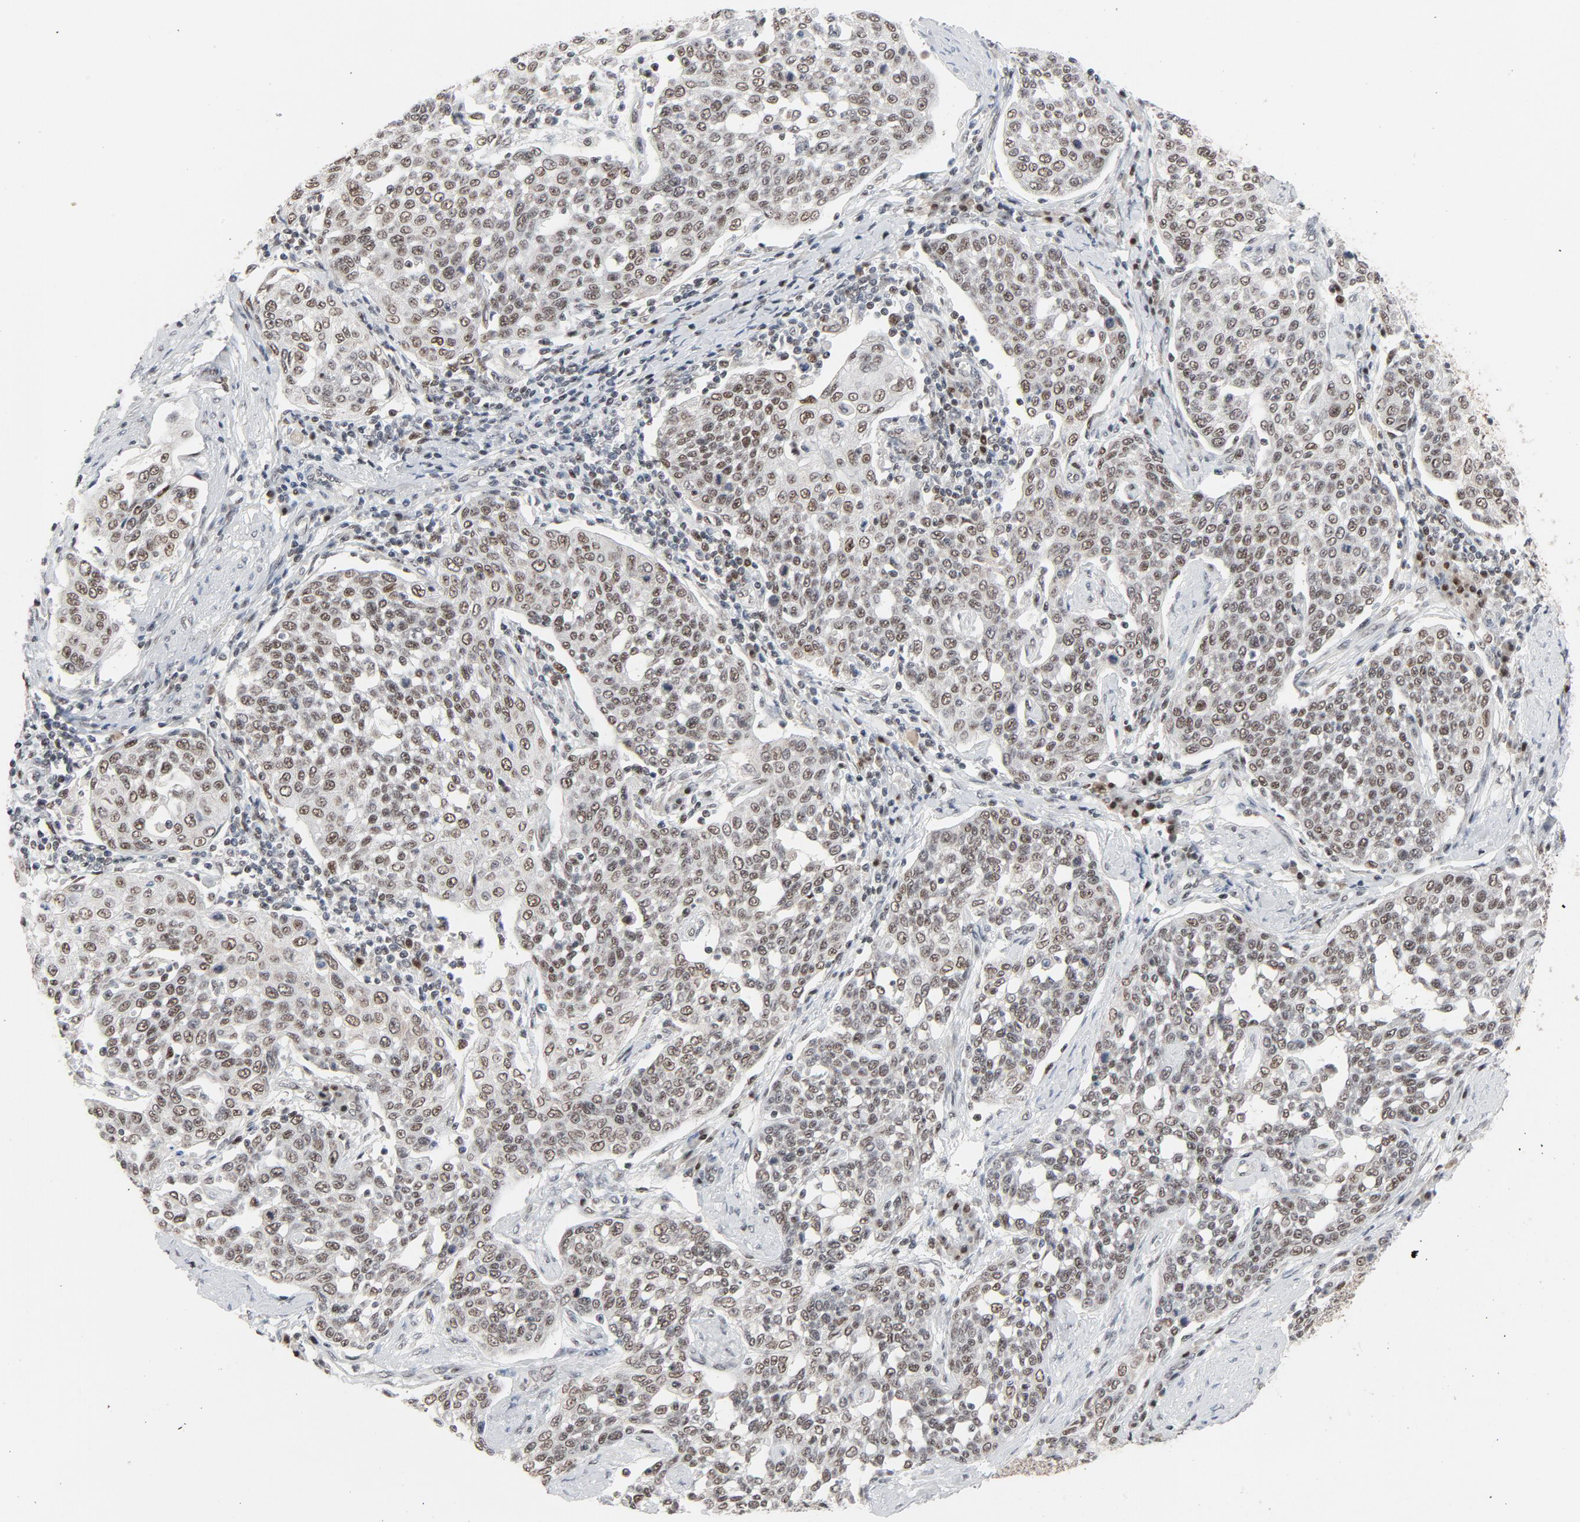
{"staining": {"intensity": "moderate", "quantity": ">75%", "location": "nuclear"}, "tissue": "cervical cancer", "cell_type": "Tumor cells", "image_type": "cancer", "snomed": [{"axis": "morphology", "description": "Squamous cell carcinoma, NOS"}, {"axis": "topography", "description": "Cervix"}], "caption": "Immunohistochemical staining of human cervical cancer (squamous cell carcinoma) exhibits medium levels of moderate nuclear staining in about >75% of tumor cells. The protein of interest is stained brown, and the nuclei are stained in blue (DAB (3,3'-diaminobenzidine) IHC with brightfield microscopy, high magnification).", "gene": "JMJD6", "patient": {"sex": "female", "age": 34}}